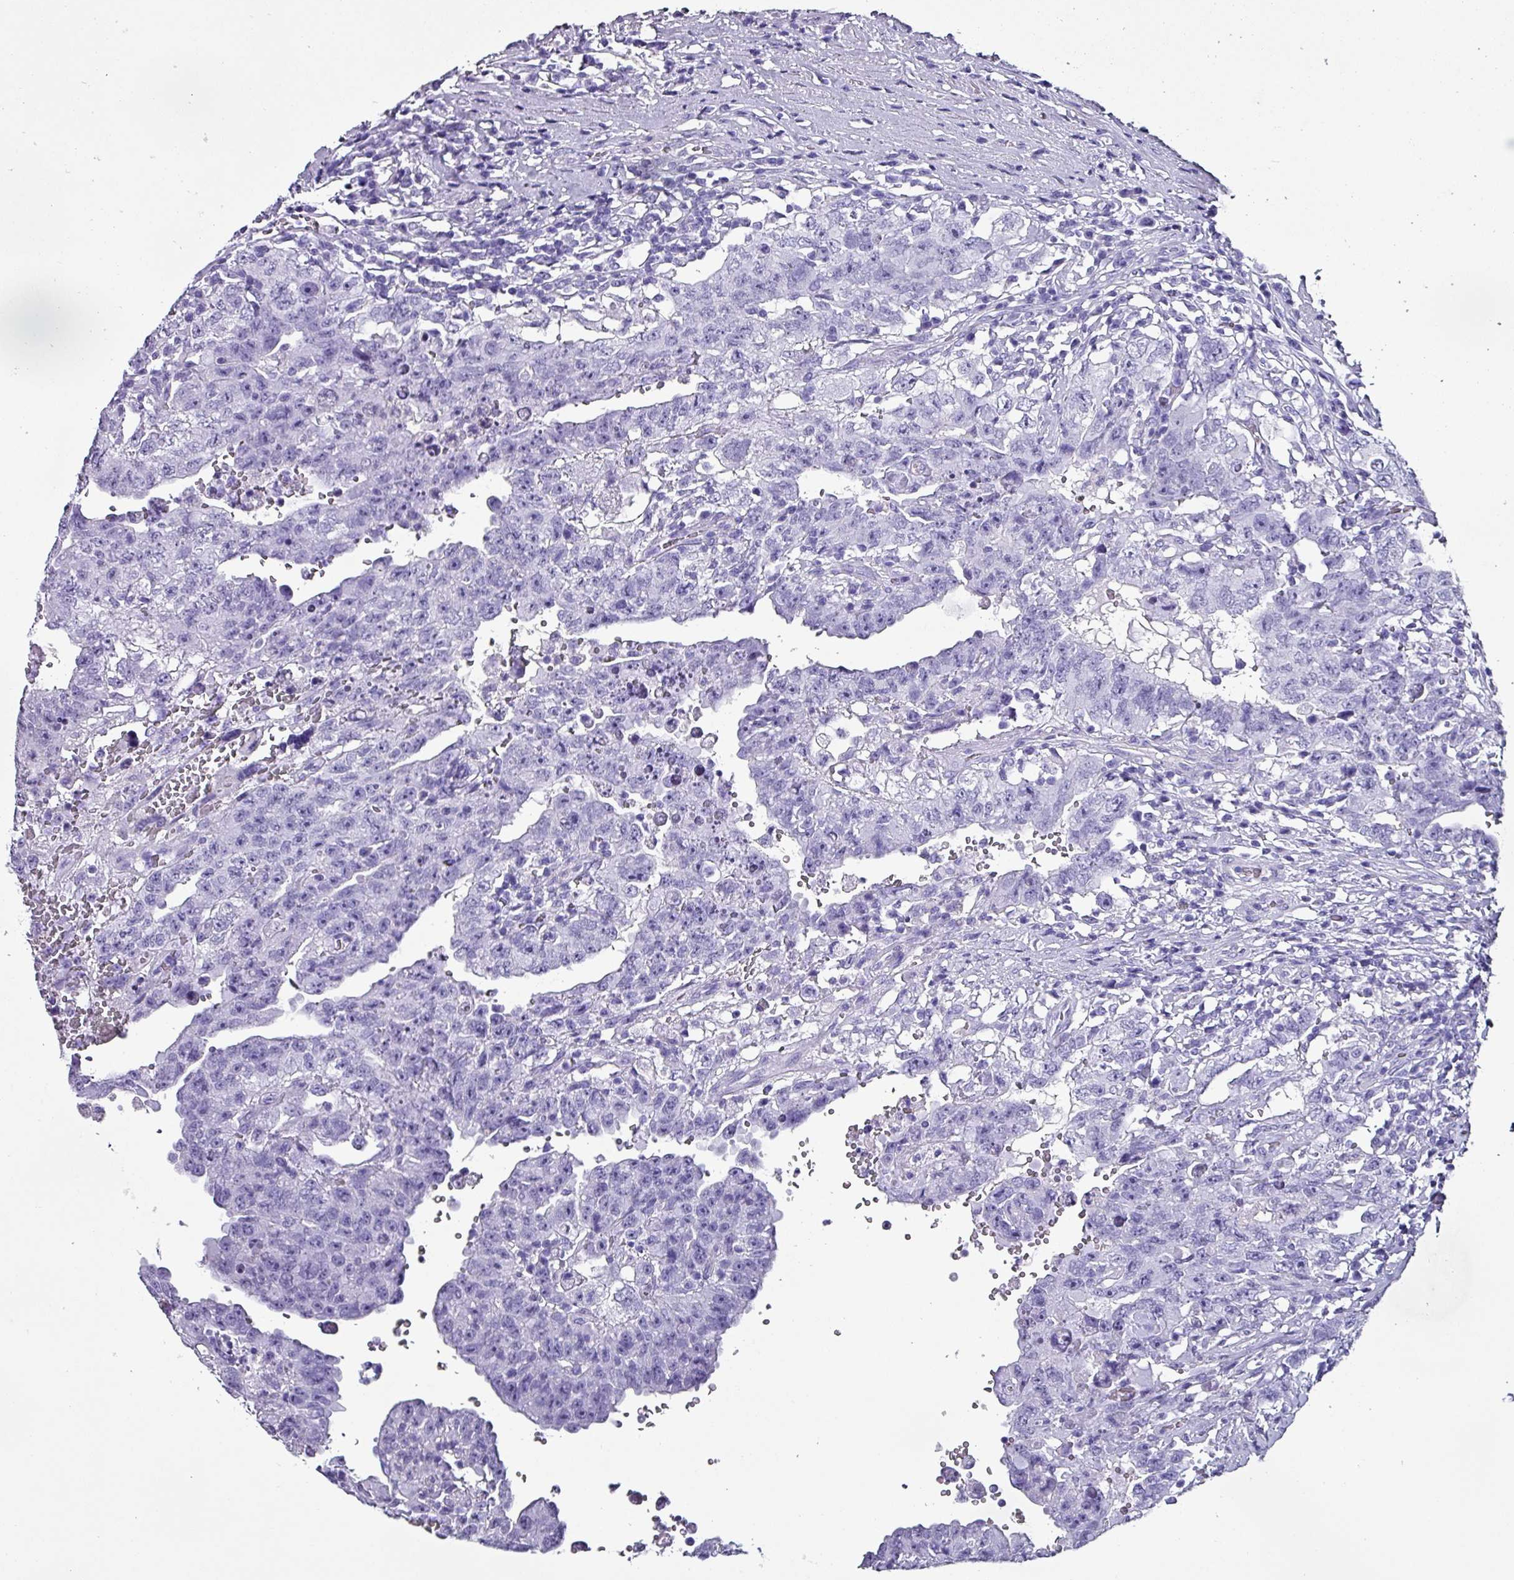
{"staining": {"intensity": "negative", "quantity": "none", "location": "none"}, "tissue": "testis cancer", "cell_type": "Tumor cells", "image_type": "cancer", "snomed": [{"axis": "morphology", "description": "Carcinoma, Embryonal, NOS"}, {"axis": "topography", "description": "Testis"}], "caption": "There is no significant expression in tumor cells of testis cancer (embryonal carcinoma). Brightfield microscopy of immunohistochemistry (IHC) stained with DAB (3,3'-diaminobenzidine) (brown) and hematoxylin (blue), captured at high magnification.", "gene": "KRT6C", "patient": {"sex": "male", "age": 26}}